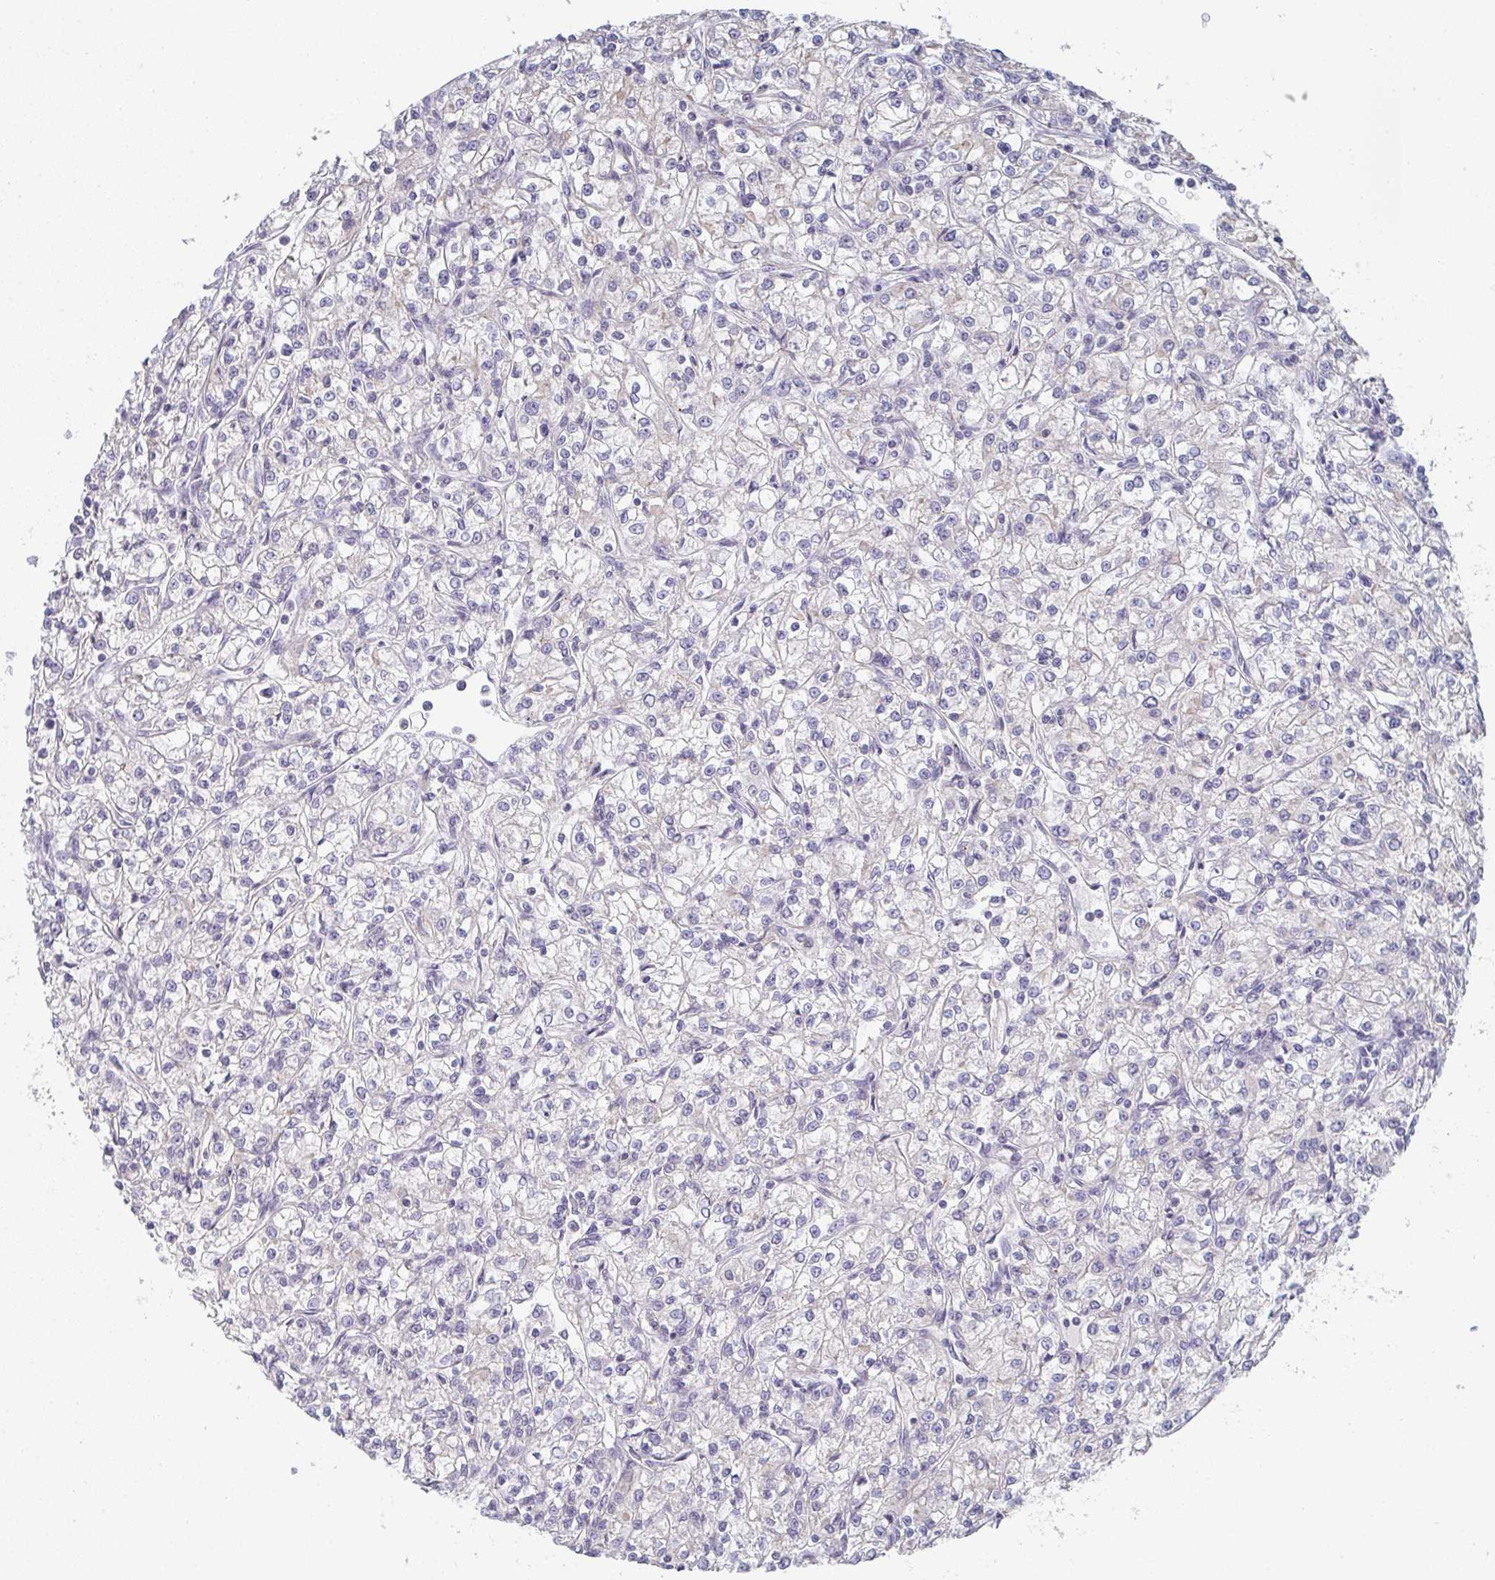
{"staining": {"intensity": "negative", "quantity": "none", "location": "none"}, "tissue": "renal cancer", "cell_type": "Tumor cells", "image_type": "cancer", "snomed": [{"axis": "morphology", "description": "Adenocarcinoma, NOS"}, {"axis": "topography", "description": "Kidney"}], "caption": "This is a photomicrograph of immunohistochemistry staining of renal cancer (adenocarcinoma), which shows no staining in tumor cells.", "gene": "CHMP5", "patient": {"sex": "female", "age": 59}}